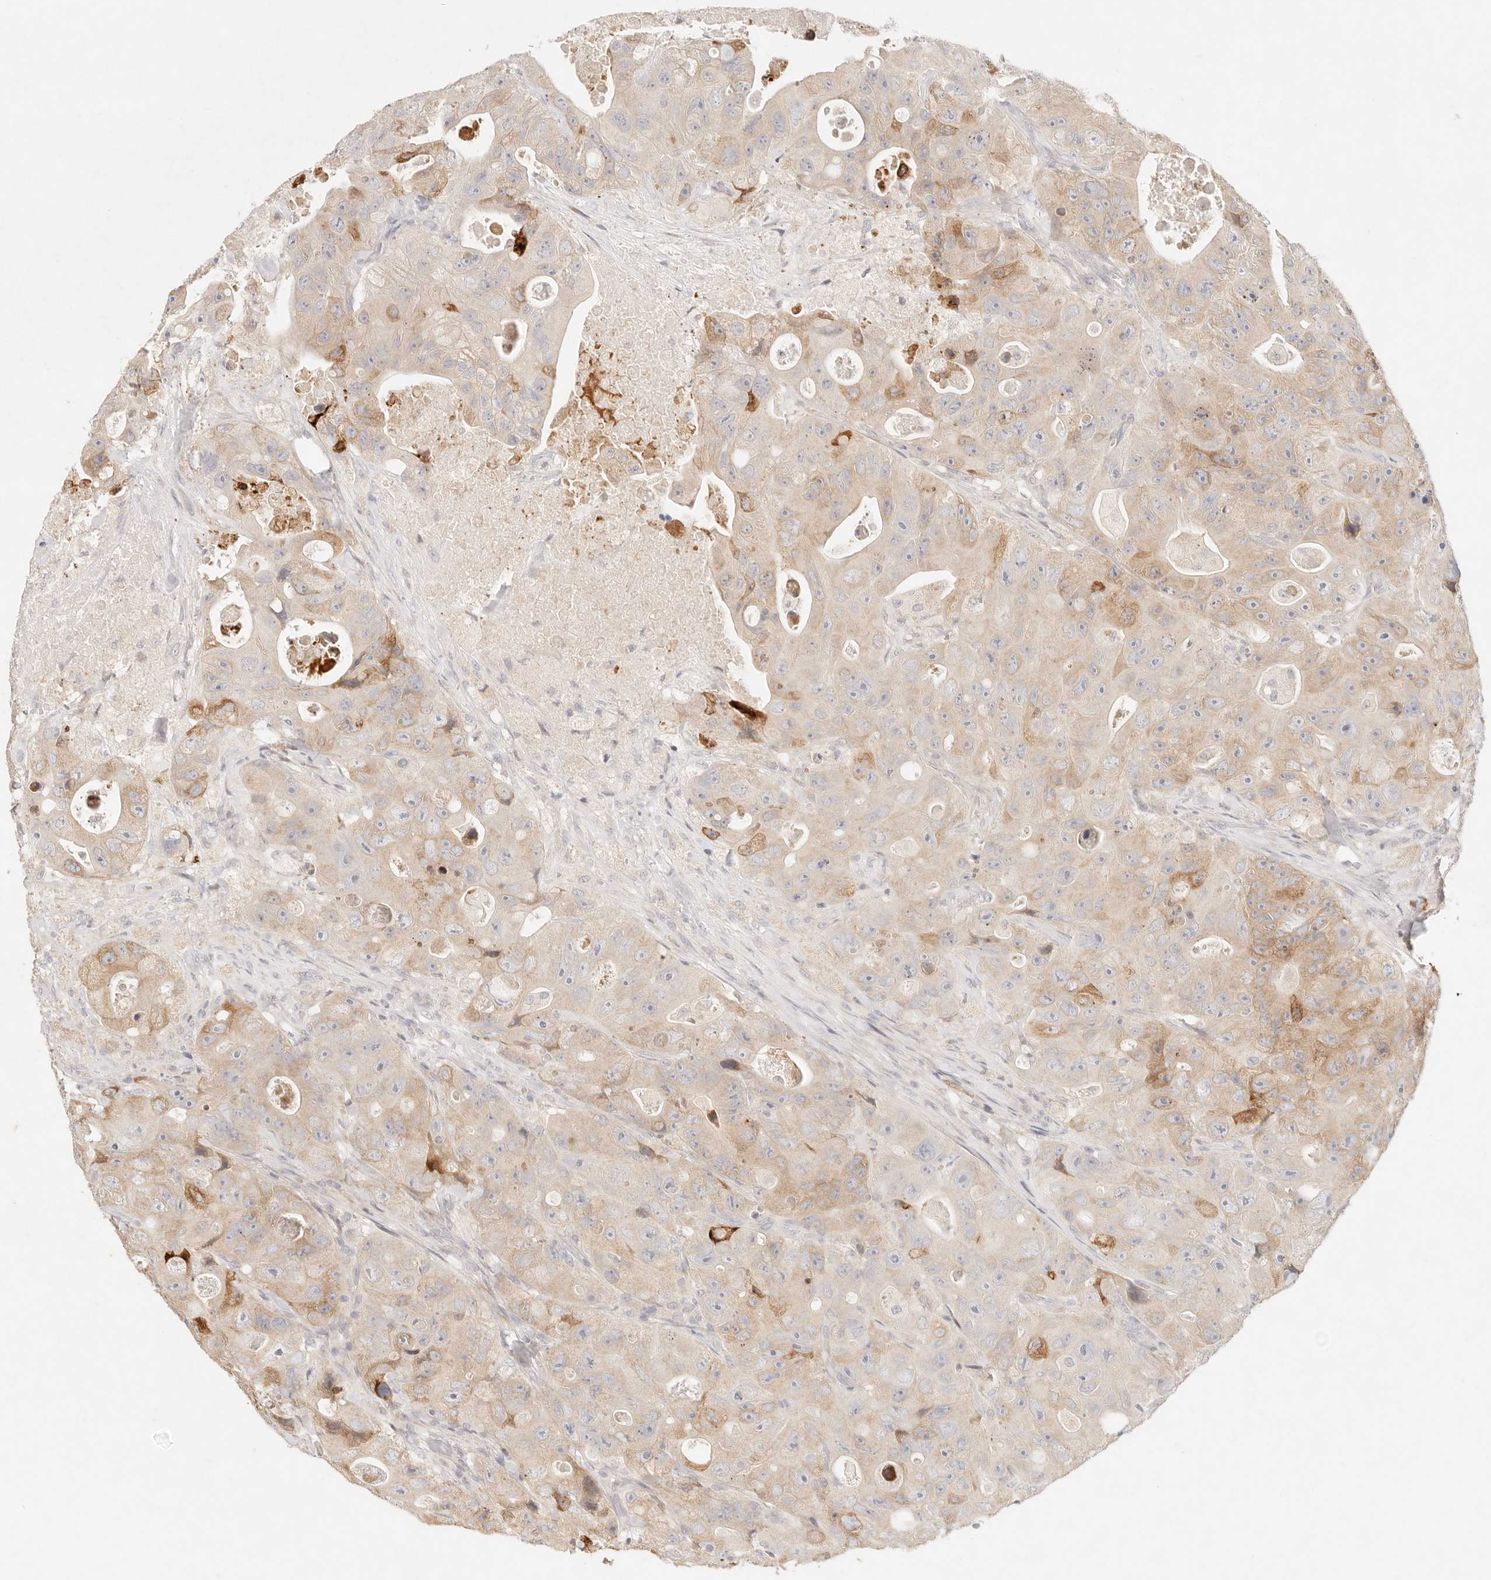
{"staining": {"intensity": "moderate", "quantity": "<25%", "location": "cytoplasmic/membranous"}, "tissue": "colorectal cancer", "cell_type": "Tumor cells", "image_type": "cancer", "snomed": [{"axis": "morphology", "description": "Adenocarcinoma, NOS"}, {"axis": "topography", "description": "Colon"}], "caption": "This photomicrograph demonstrates immunohistochemistry staining of human colorectal cancer (adenocarcinoma), with low moderate cytoplasmic/membranous positivity in approximately <25% of tumor cells.", "gene": "GPR156", "patient": {"sex": "female", "age": 46}}